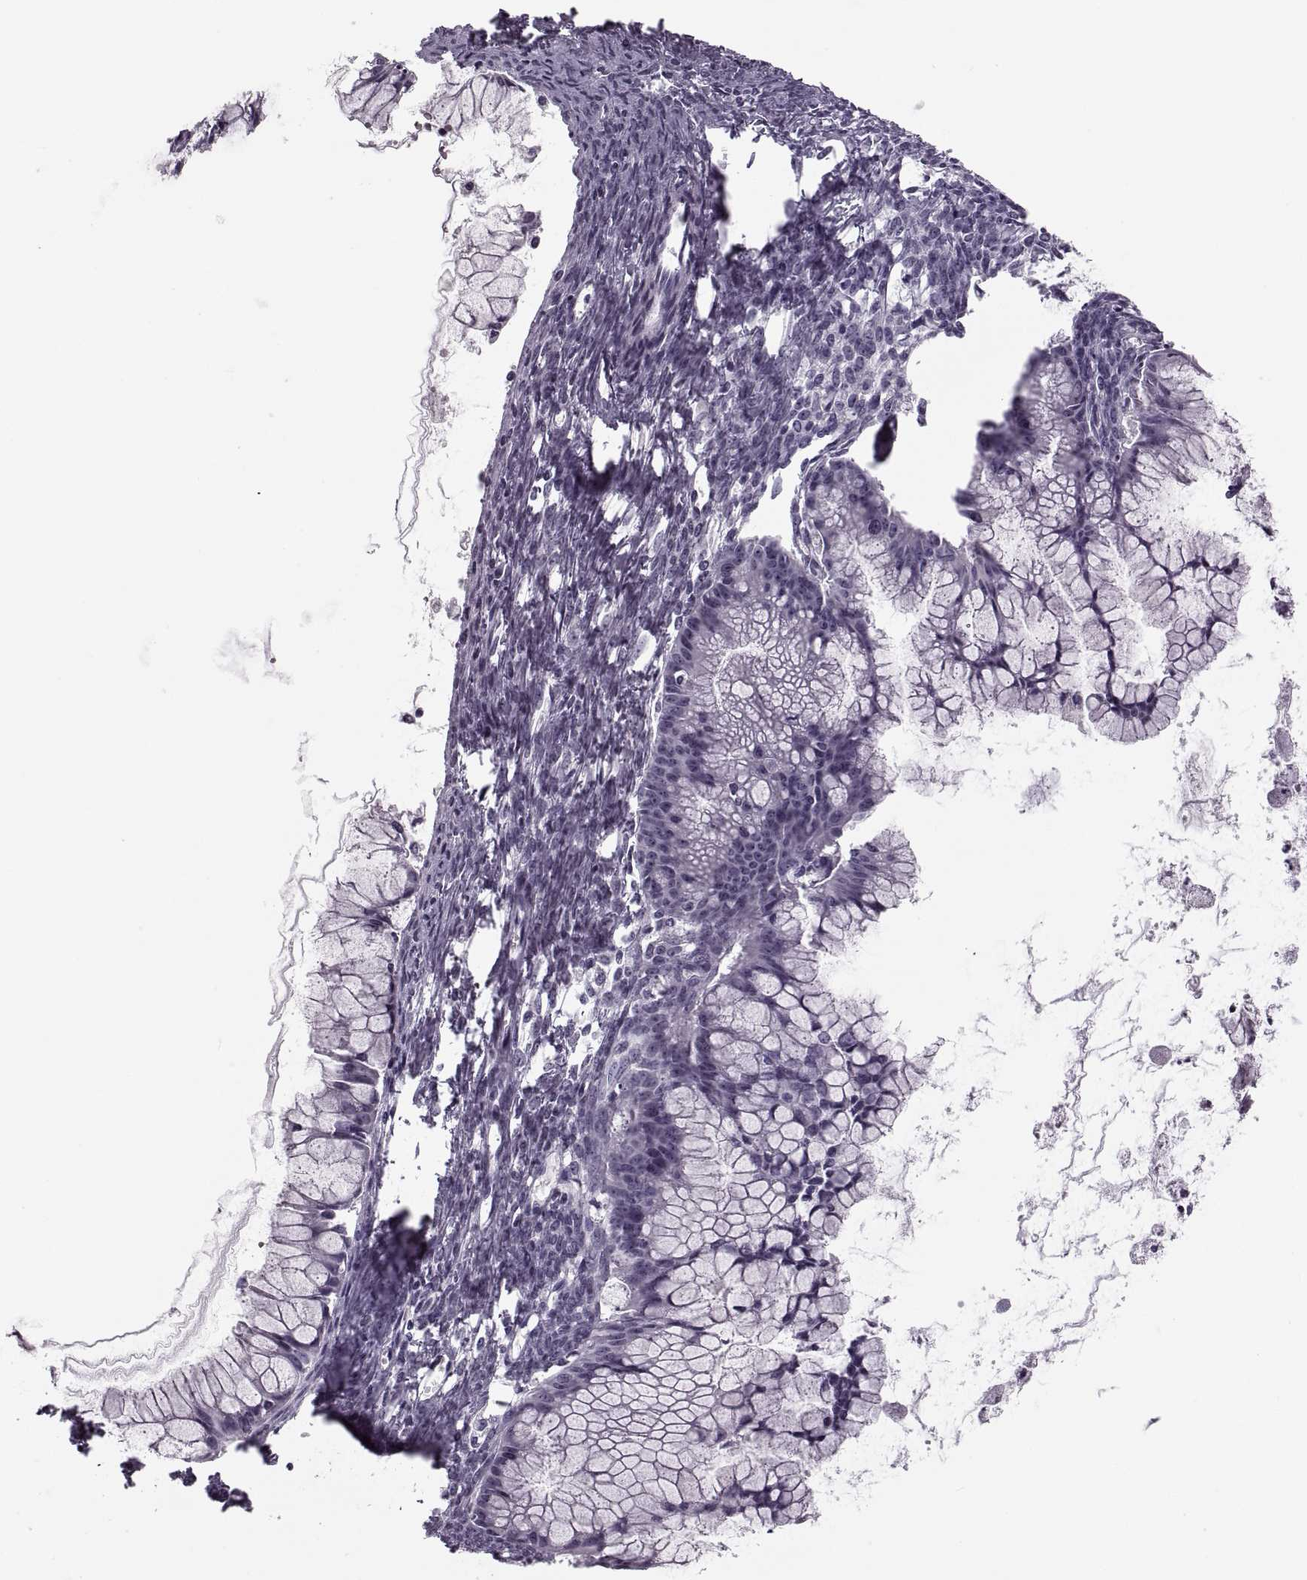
{"staining": {"intensity": "negative", "quantity": "none", "location": "none"}, "tissue": "ovarian cancer", "cell_type": "Tumor cells", "image_type": "cancer", "snomed": [{"axis": "morphology", "description": "Cystadenocarcinoma, mucinous, NOS"}, {"axis": "topography", "description": "Ovary"}], "caption": "An image of human ovarian cancer is negative for staining in tumor cells.", "gene": "PAGE5", "patient": {"sex": "female", "age": 41}}